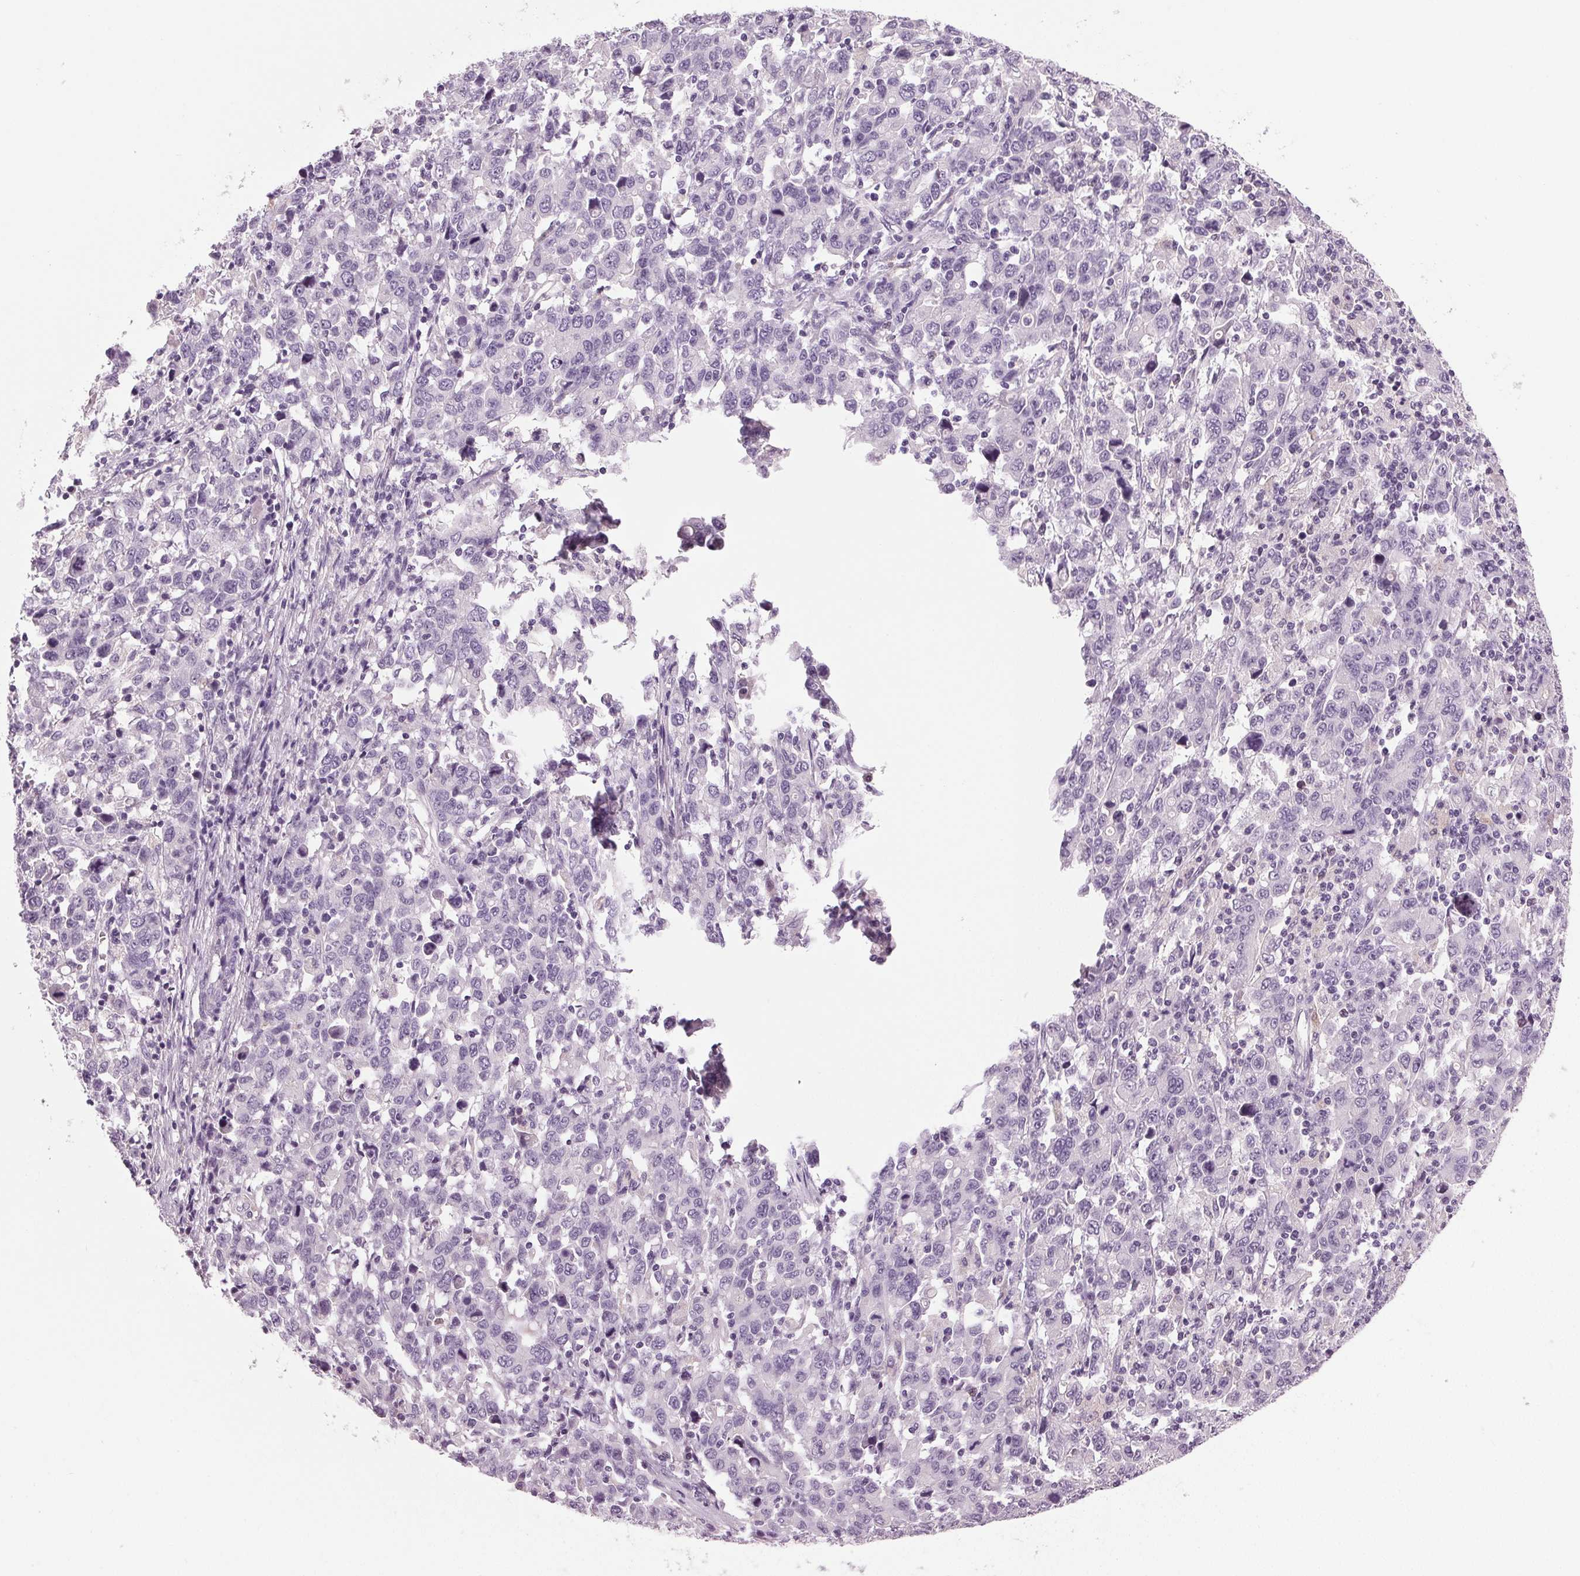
{"staining": {"intensity": "negative", "quantity": "none", "location": "none"}, "tissue": "stomach cancer", "cell_type": "Tumor cells", "image_type": "cancer", "snomed": [{"axis": "morphology", "description": "Adenocarcinoma, NOS"}, {"axis": "topography", "description": "Stomach, upper"}], "caption": "Stomach adenocarcinoma stained for a protein using immunohistochemistry (IHC) exhibits no staining tumor cells.", "gene": "DNAH12", "patient": {"sex": "male", "age": 69}}